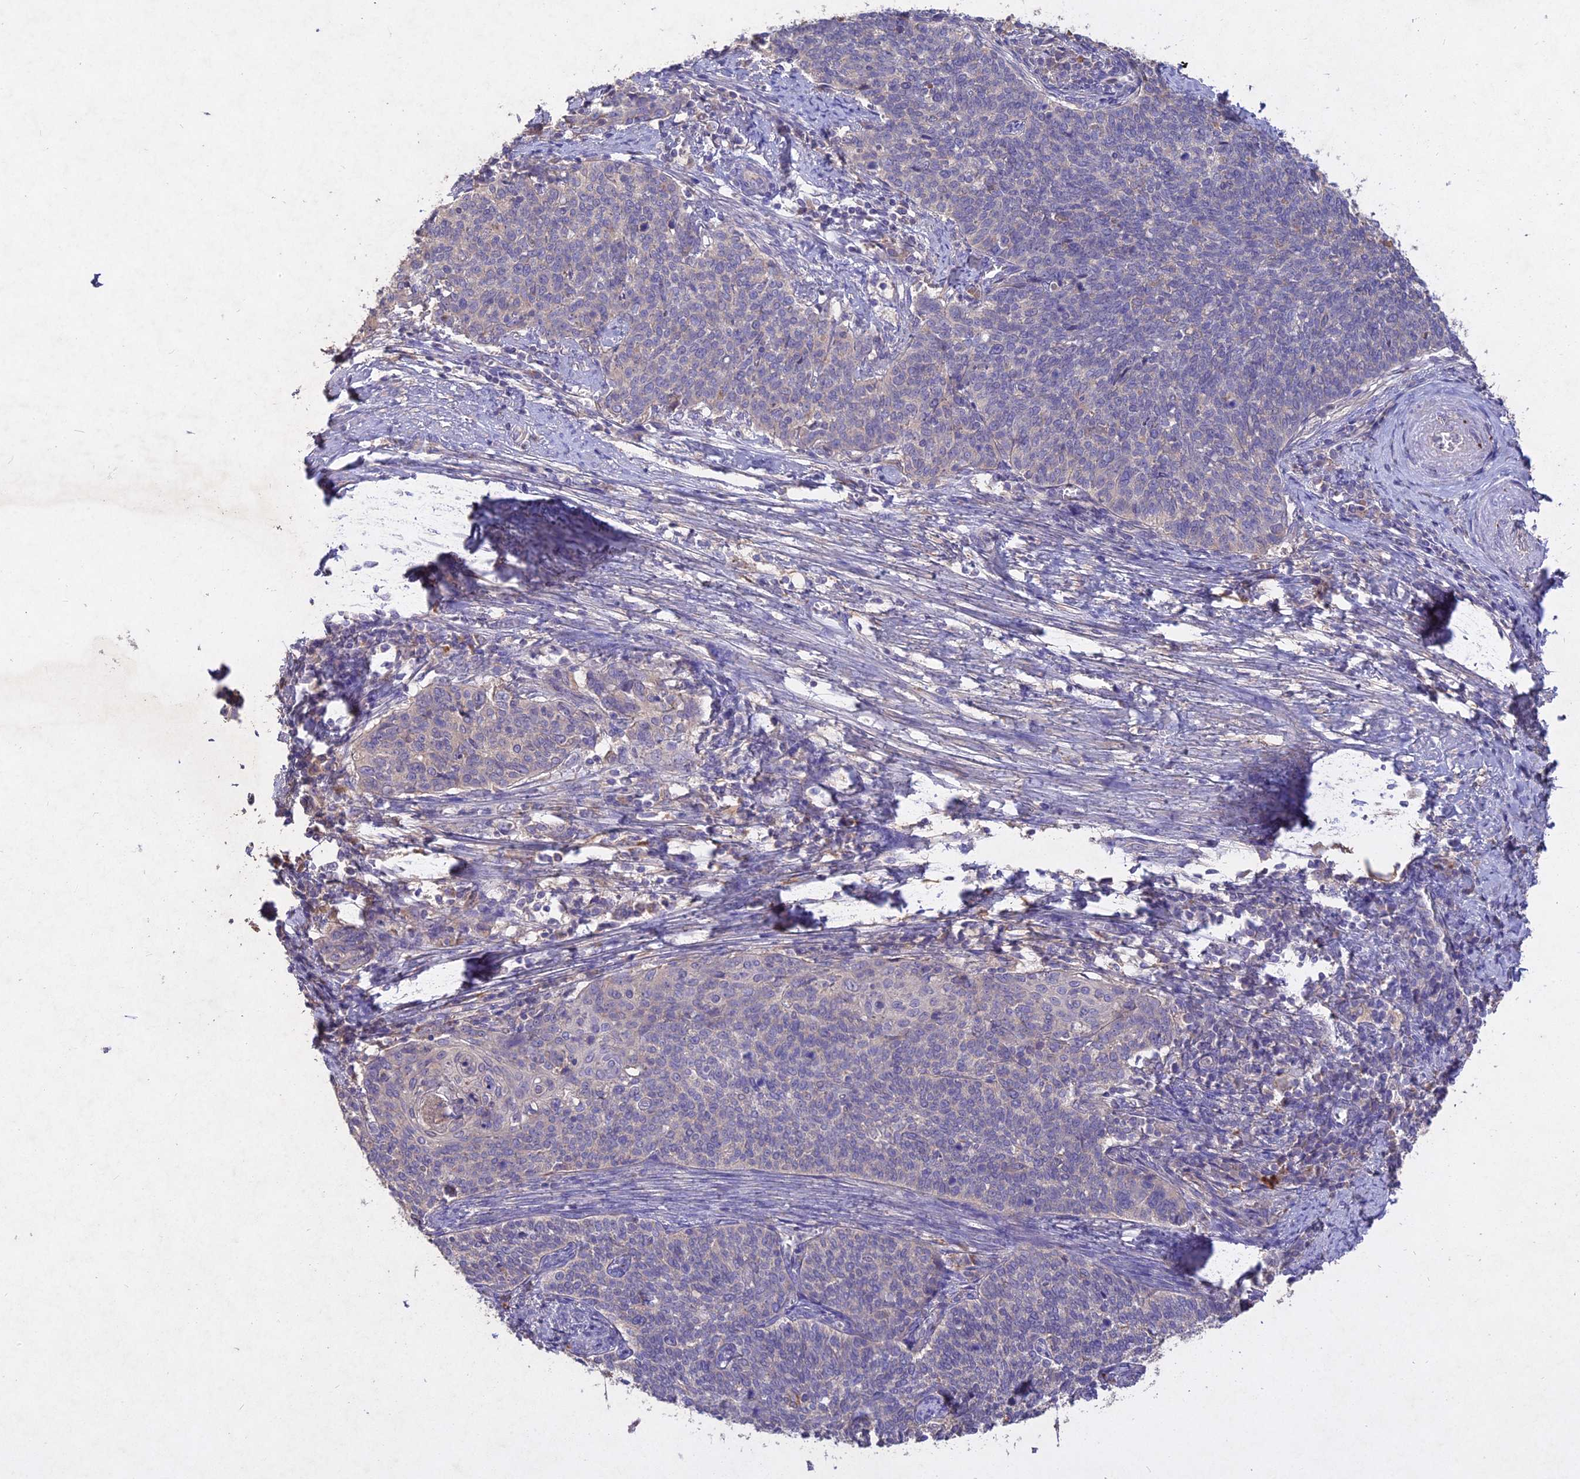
{"staining": {"intensity": "negative", "quantity": "none", "location": "none"}, "tissue": "cervical cancer", "cell_type": "Tumor cells", "image_type": "cancer", "snomed": [{"axis": "morphology", "description": "Squamous cell carcinoma, NOS"}, {"axis": "topography", "description": "Cervix"}], "caption": "Cervical cancer (squamous cell carcinoma) was stained to show a protein in brown. There is no significant positivity in tumor cells.", "gene": "SLC26A4", "patient": {"sex": "female", "age": 39}}